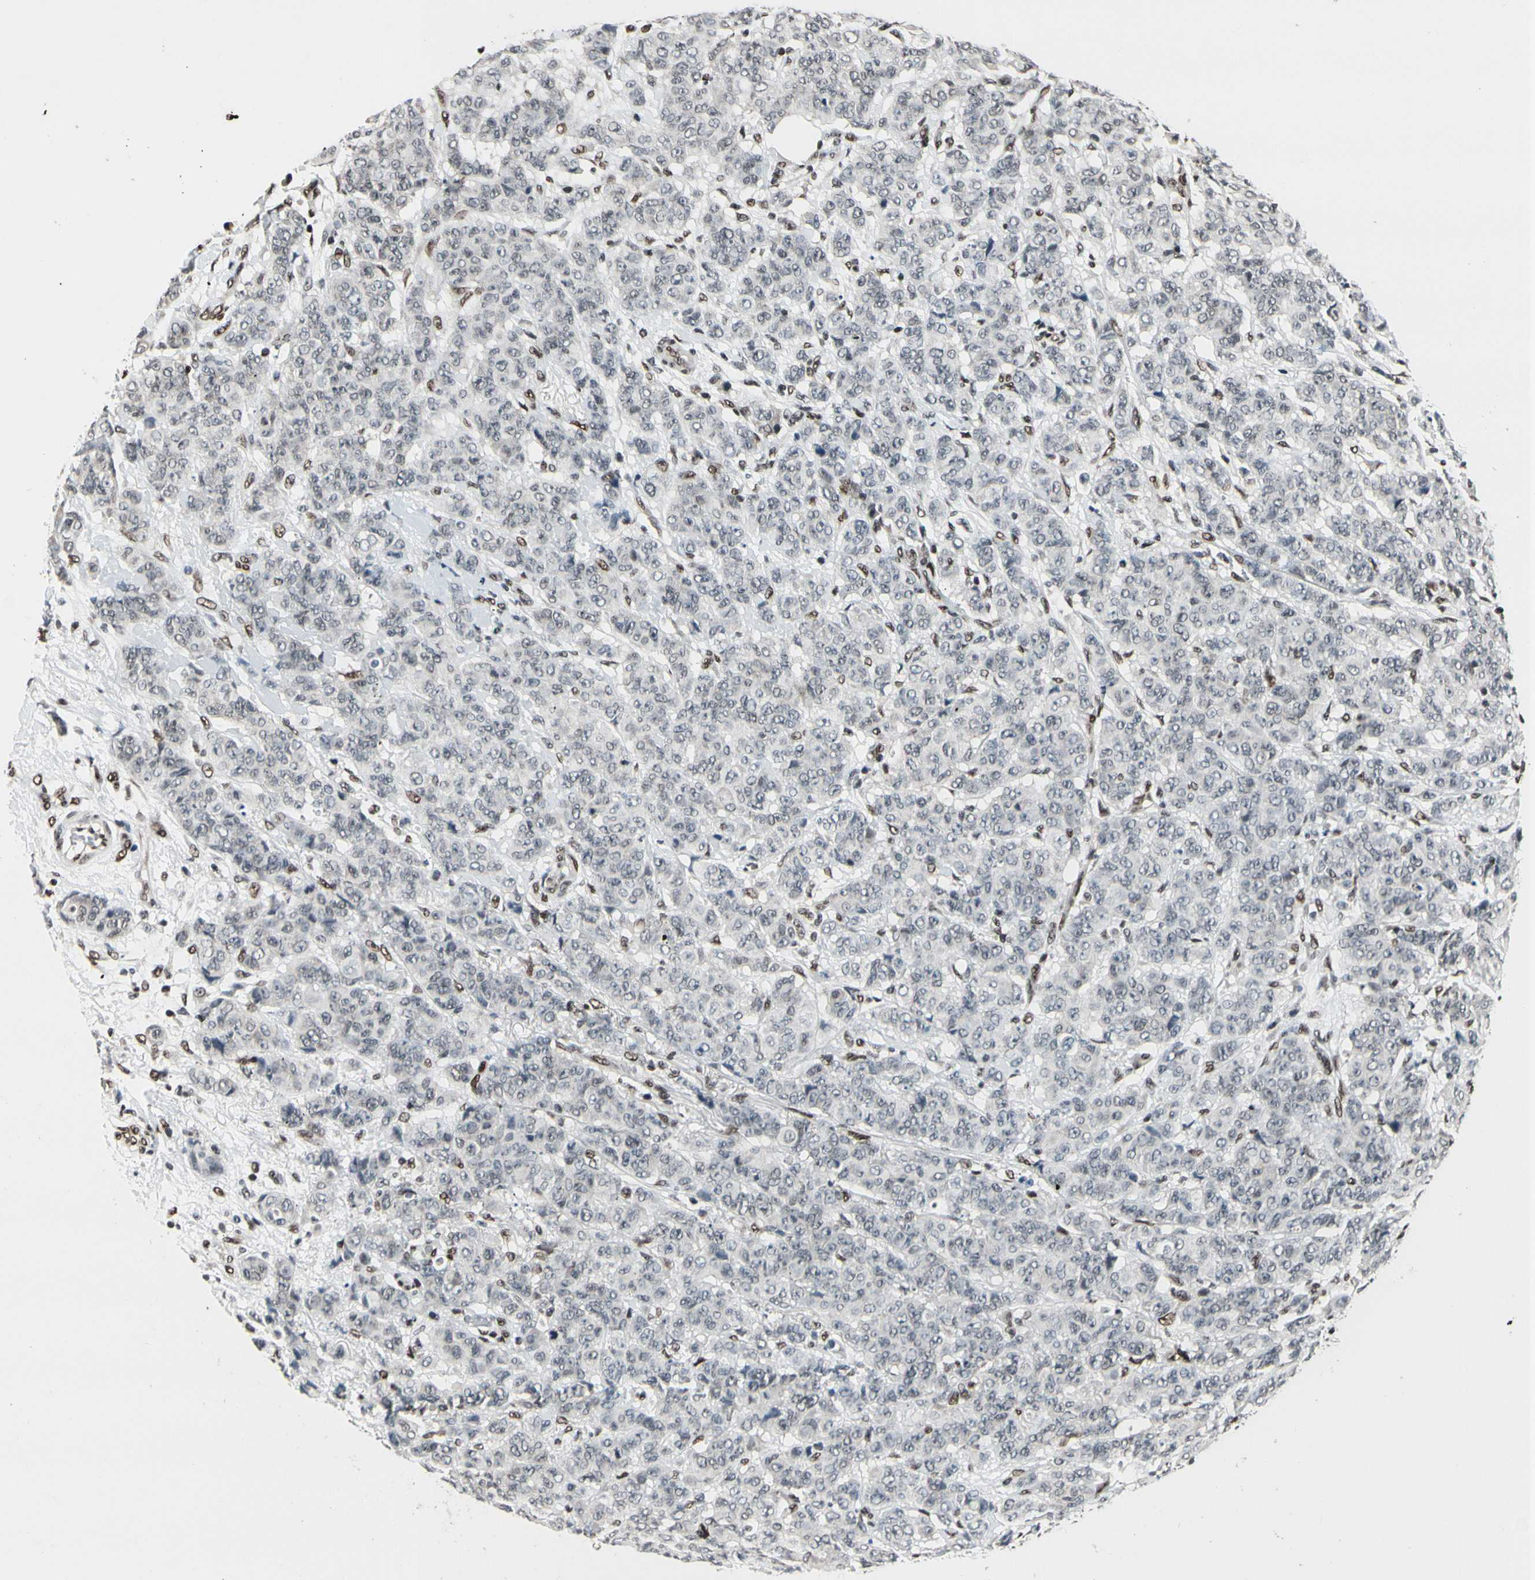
{"staining": {"intensity": "negative", "quantity": "none", "location": "none"}, "tissue": "breast cancer", "cell_type": "Tumor cells", "image_type": "cancer", "snomed": [{"axis": "morphology", "description": "Duct carcinoma"}, {"axis": "topography", "description": "Breast"}], "caption": "High magnification brightfield microscopy of breast cancer (invasive ductal carcinoma) stained with DAB (brown) and counterstained with hematoxylin (blue): tumor cells show no significant staining.", "gene": "RECQL", "patient": {"sex": "female", "age": 40}}